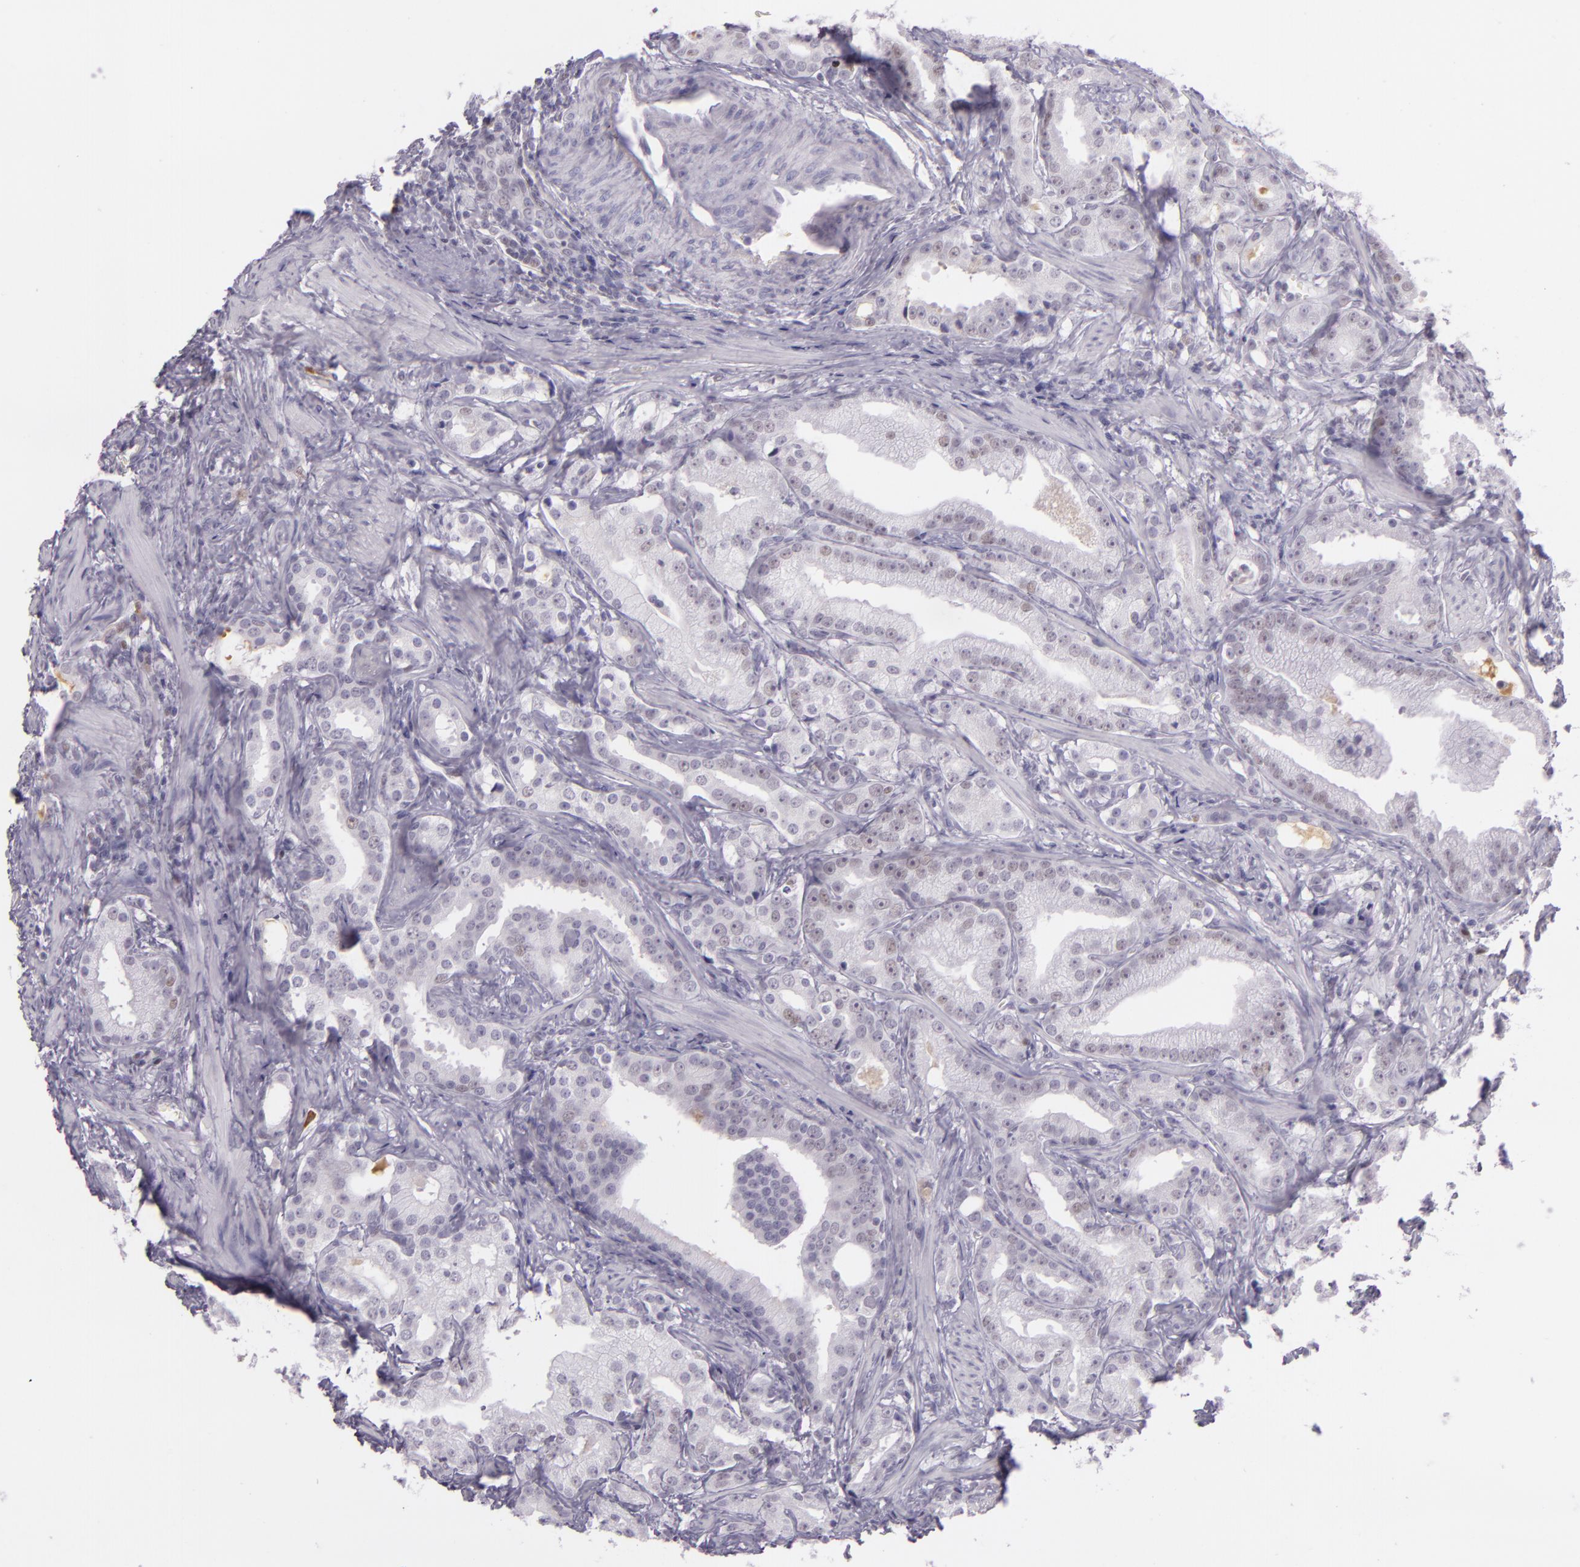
{"staining": {"intensity": "negative", "quantity": "none", "location": "none"}, "tissue": "prostate cancer", "cell_type": "Tumor cells", "image_type": "cancer", "snomed": [{"axis": "morphology", "description": "Adenocarcinoma, Low grade"}, {"axis": "topography", "description": "Prostate"}], "caption": "Immunohistochemistry (IHC) of low-grade adenocarcinoma (prostate) shows no expression in tumor cells.", "gene": "CHEK2", "patient": {"sex": "male", "age": 59}}